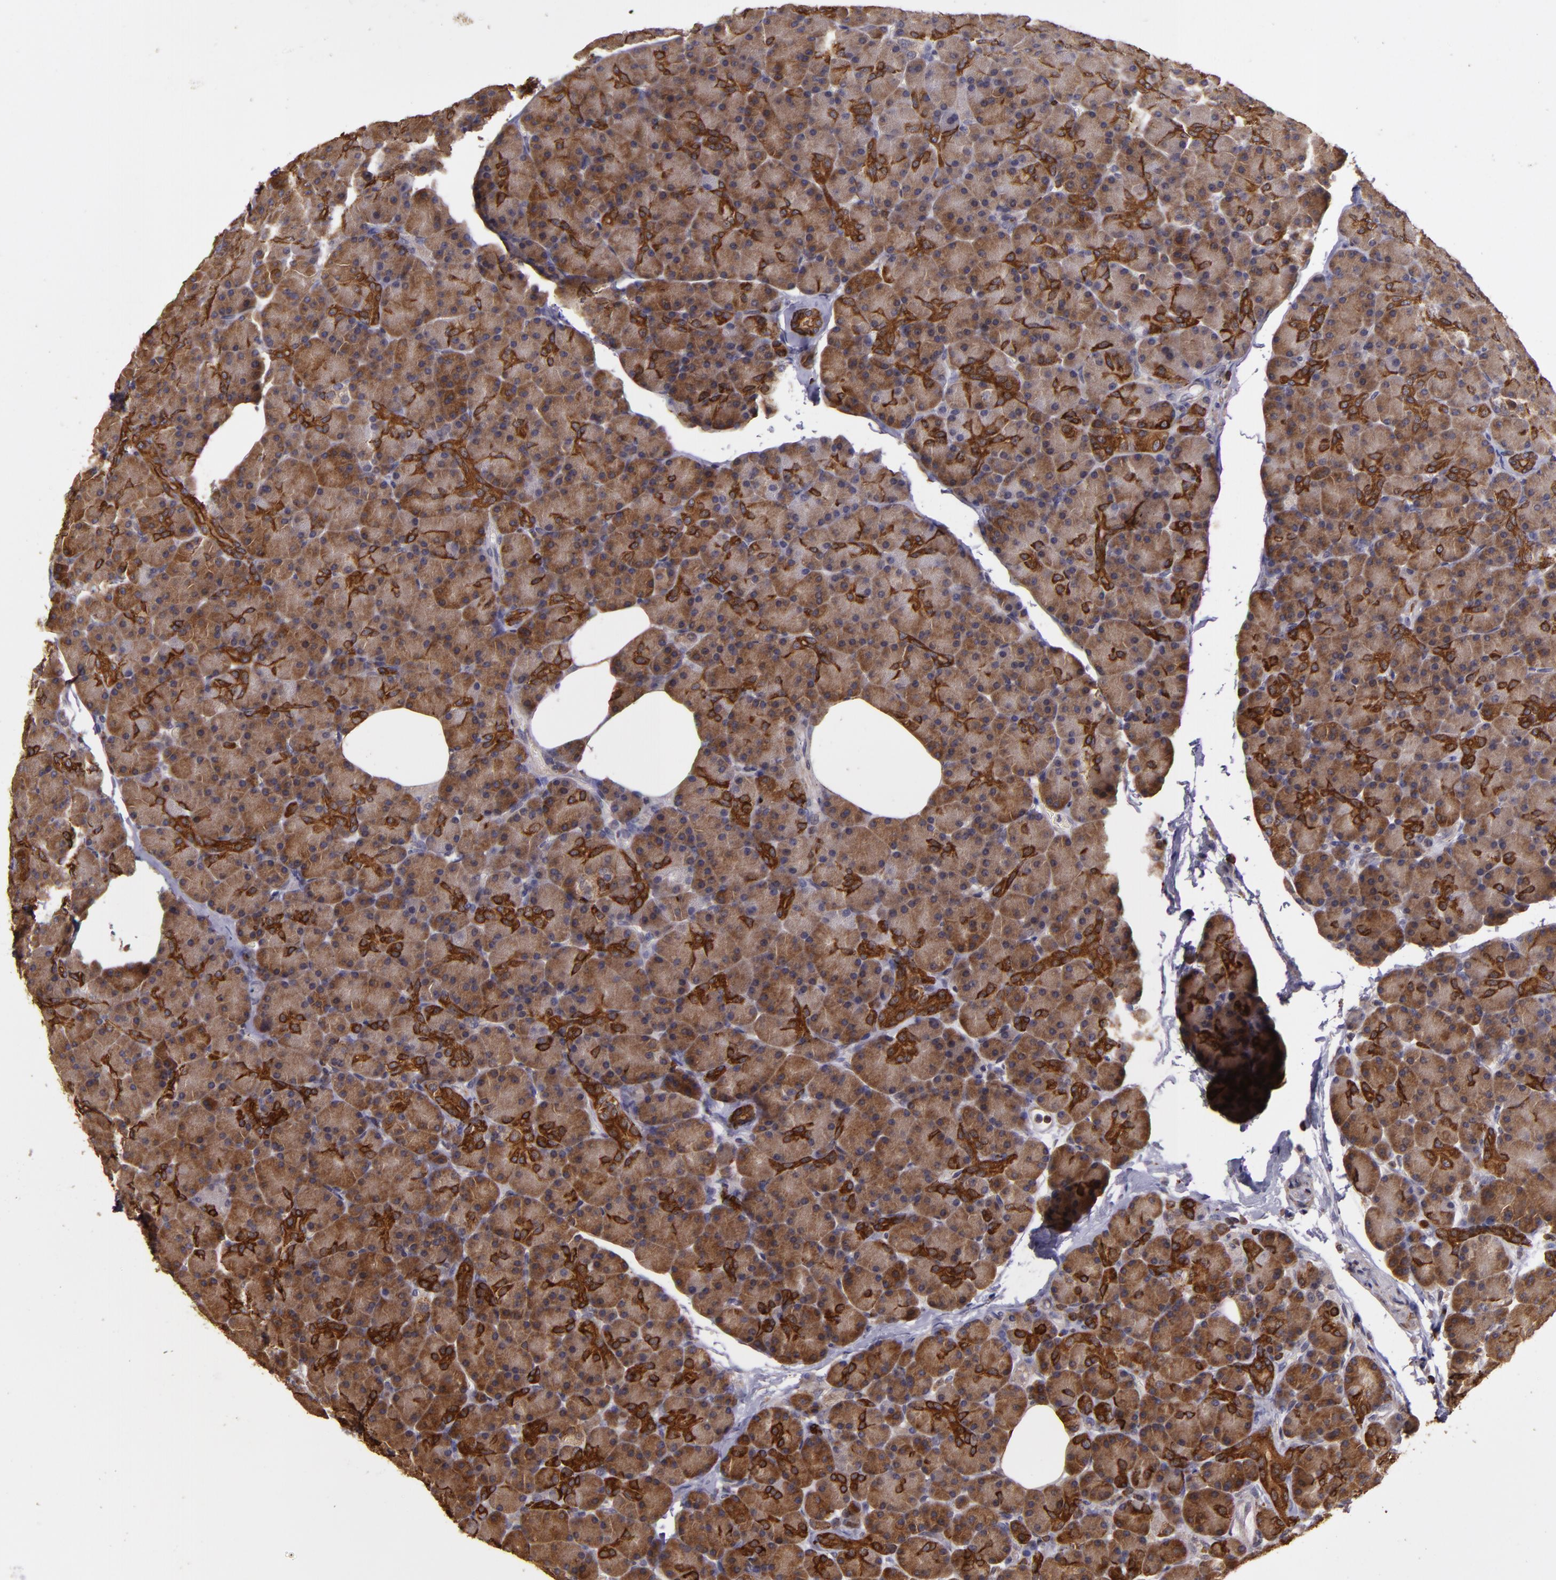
{"staining": {"intensity": "strong", "quantity": ">75%", "location": "cytoplasmic/membranous"}, "tissue": "pancreas", "cell_type": "Exocrine glandular cells", "image_type": "normal", "snomed": [{"axis": "morphology", "description": "Normal tissue, NOS"}, {"axis": "topography", "description": "Pancreas"}], "caption": "Exocrine glandular cells display high levels of strong cytoplasmic/membranous staining in about >75% of cells in unremarkable human pancreas. (IHC, brightfield microscopy, high magnification).", "gene": "SLC9A3R1", "patient": {"sex": "female", "age": 43}}